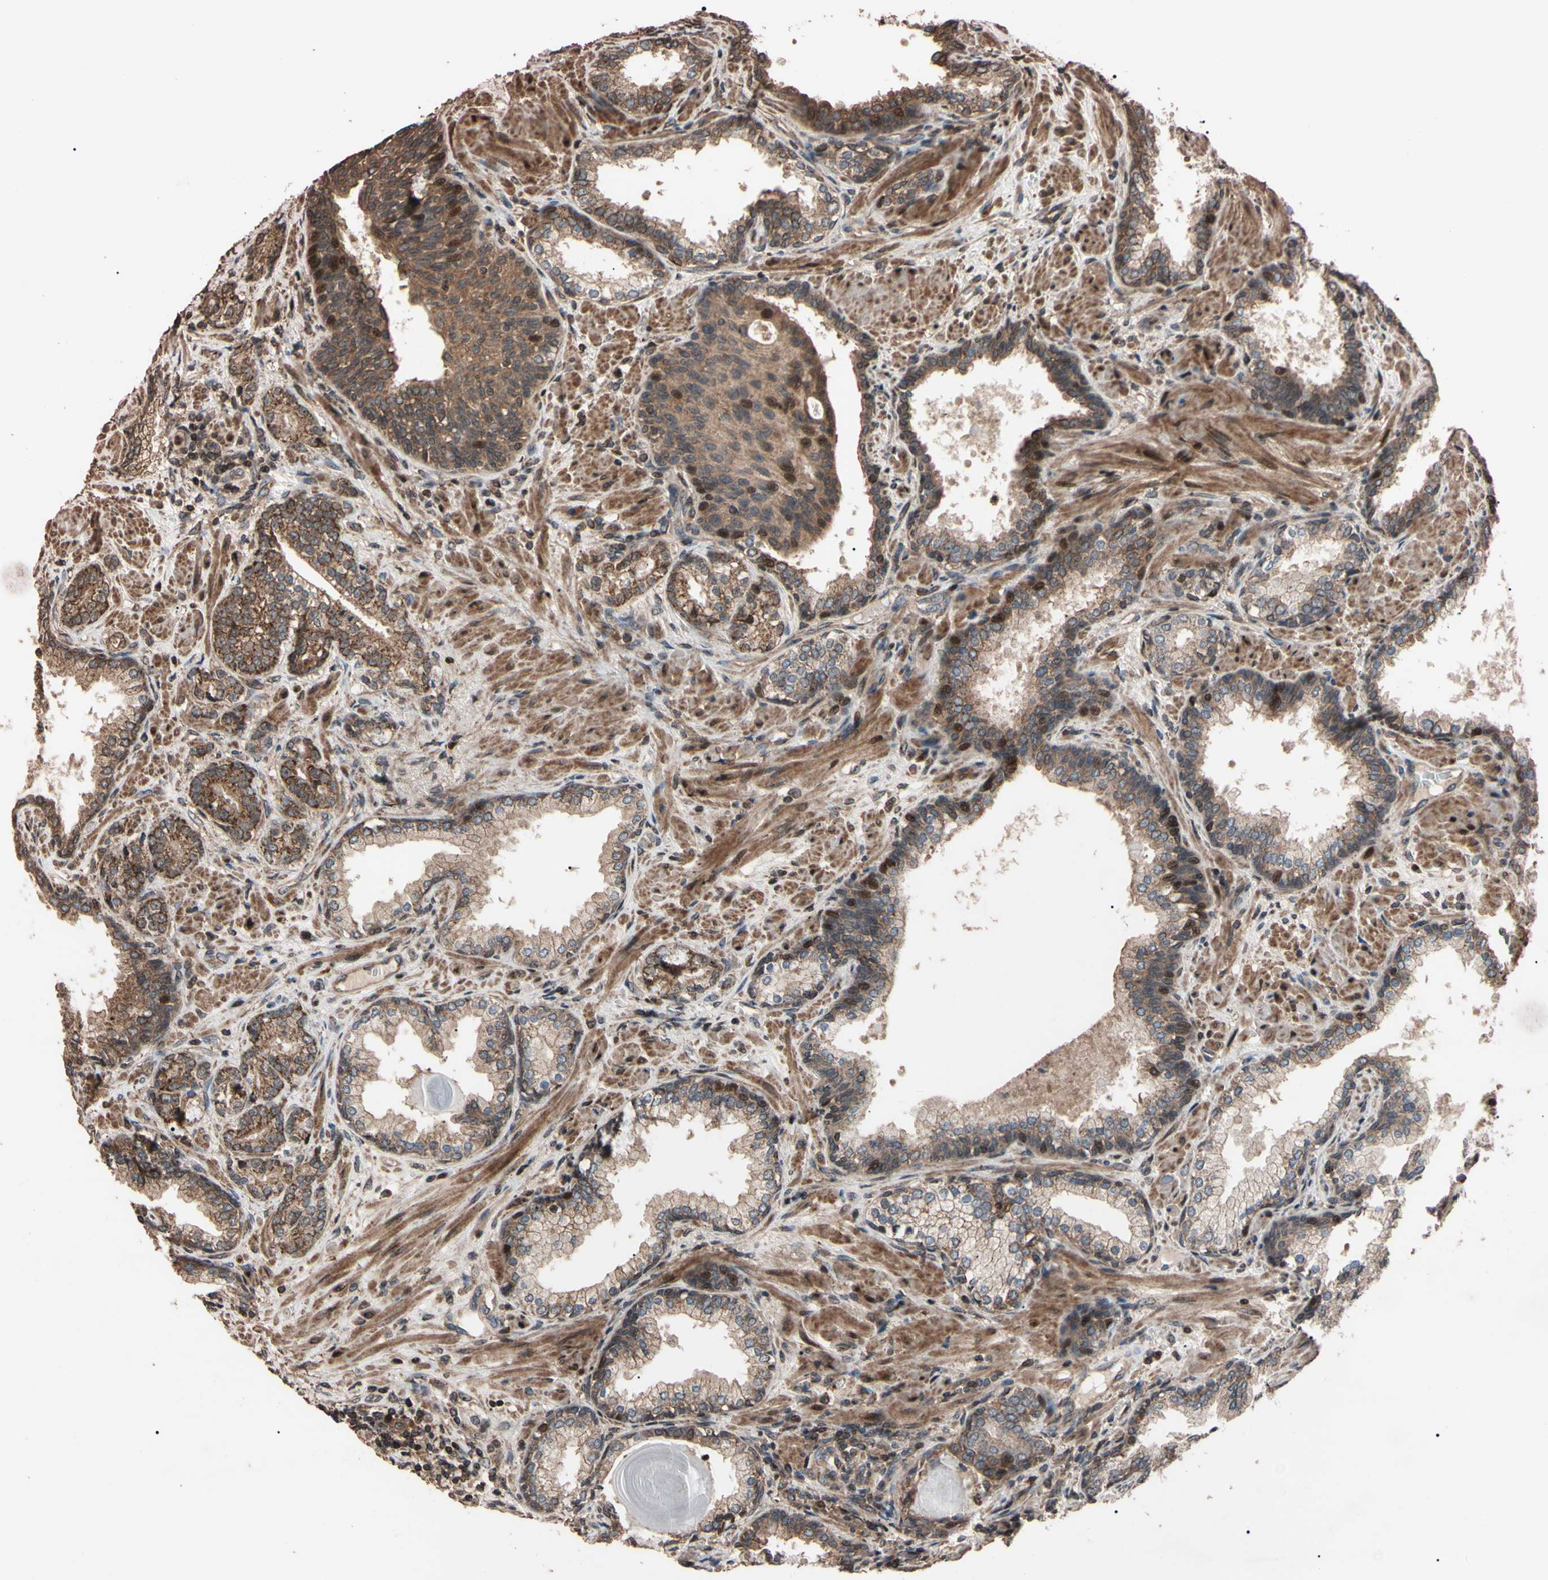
{"staining": {"intensity": "moderate", "quantity": "25%-75%", "location": "cytoplasmic/membranous,nuclear"}, "tissue": "prostate cancer", "cell_type": "Tumor cells", "image_type": "cancer", "snomed": [{"axis": "morphology", "description": "Adenocarcinoma, High grade"}, {"axis": "topography", "description": "Prostate"}], "caption": "The immunohistochemical stain labels moderate cytoplasmic/membranous and nuclear positivity in tumor cells of prostate cancer (high-grade adenocarcinoma) tissue.", "gene": "TNFRSF1A", "patient": {"sex": "male", "age": 61}}